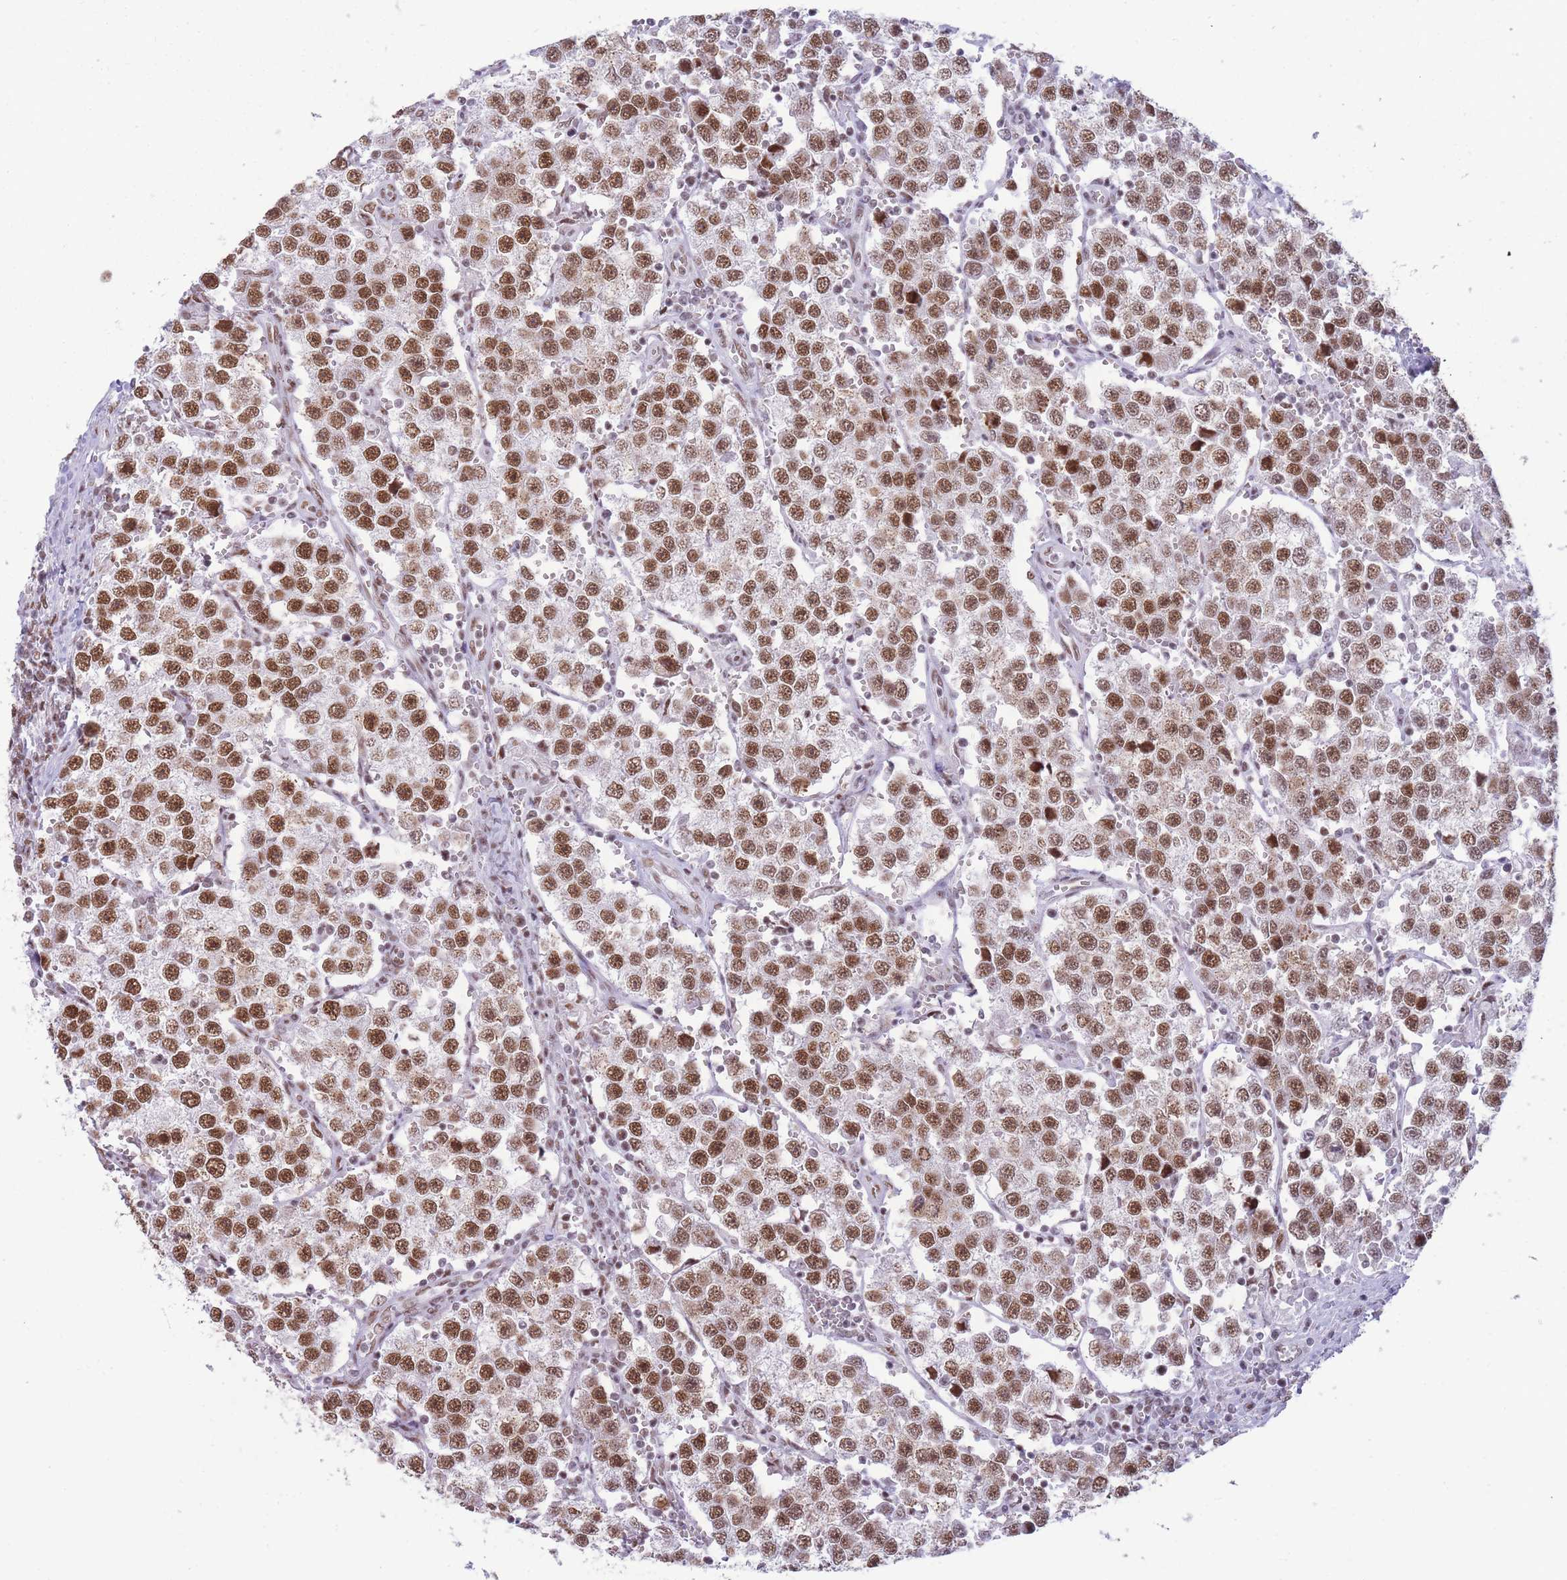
{"staining": {"intensity": "moderate", "quantity": ">75%", "location": "nuclear"}, "tissue": "testis cancer", "cell_type": "Tumor cells", "image_type": "cancer", "snomed": [{"axis": "morphology", "description": "Seminoma, NOS"}, {"axis": "topography", "description": "Testis"}], "caption": "Protein staining by IHC displays moderate nuclear expression in approximately >75% of tumor cells in testis cancer (seminoma).", "gene": "HNRNPUL1", "patient": {"sex": "male", "age": 37}}